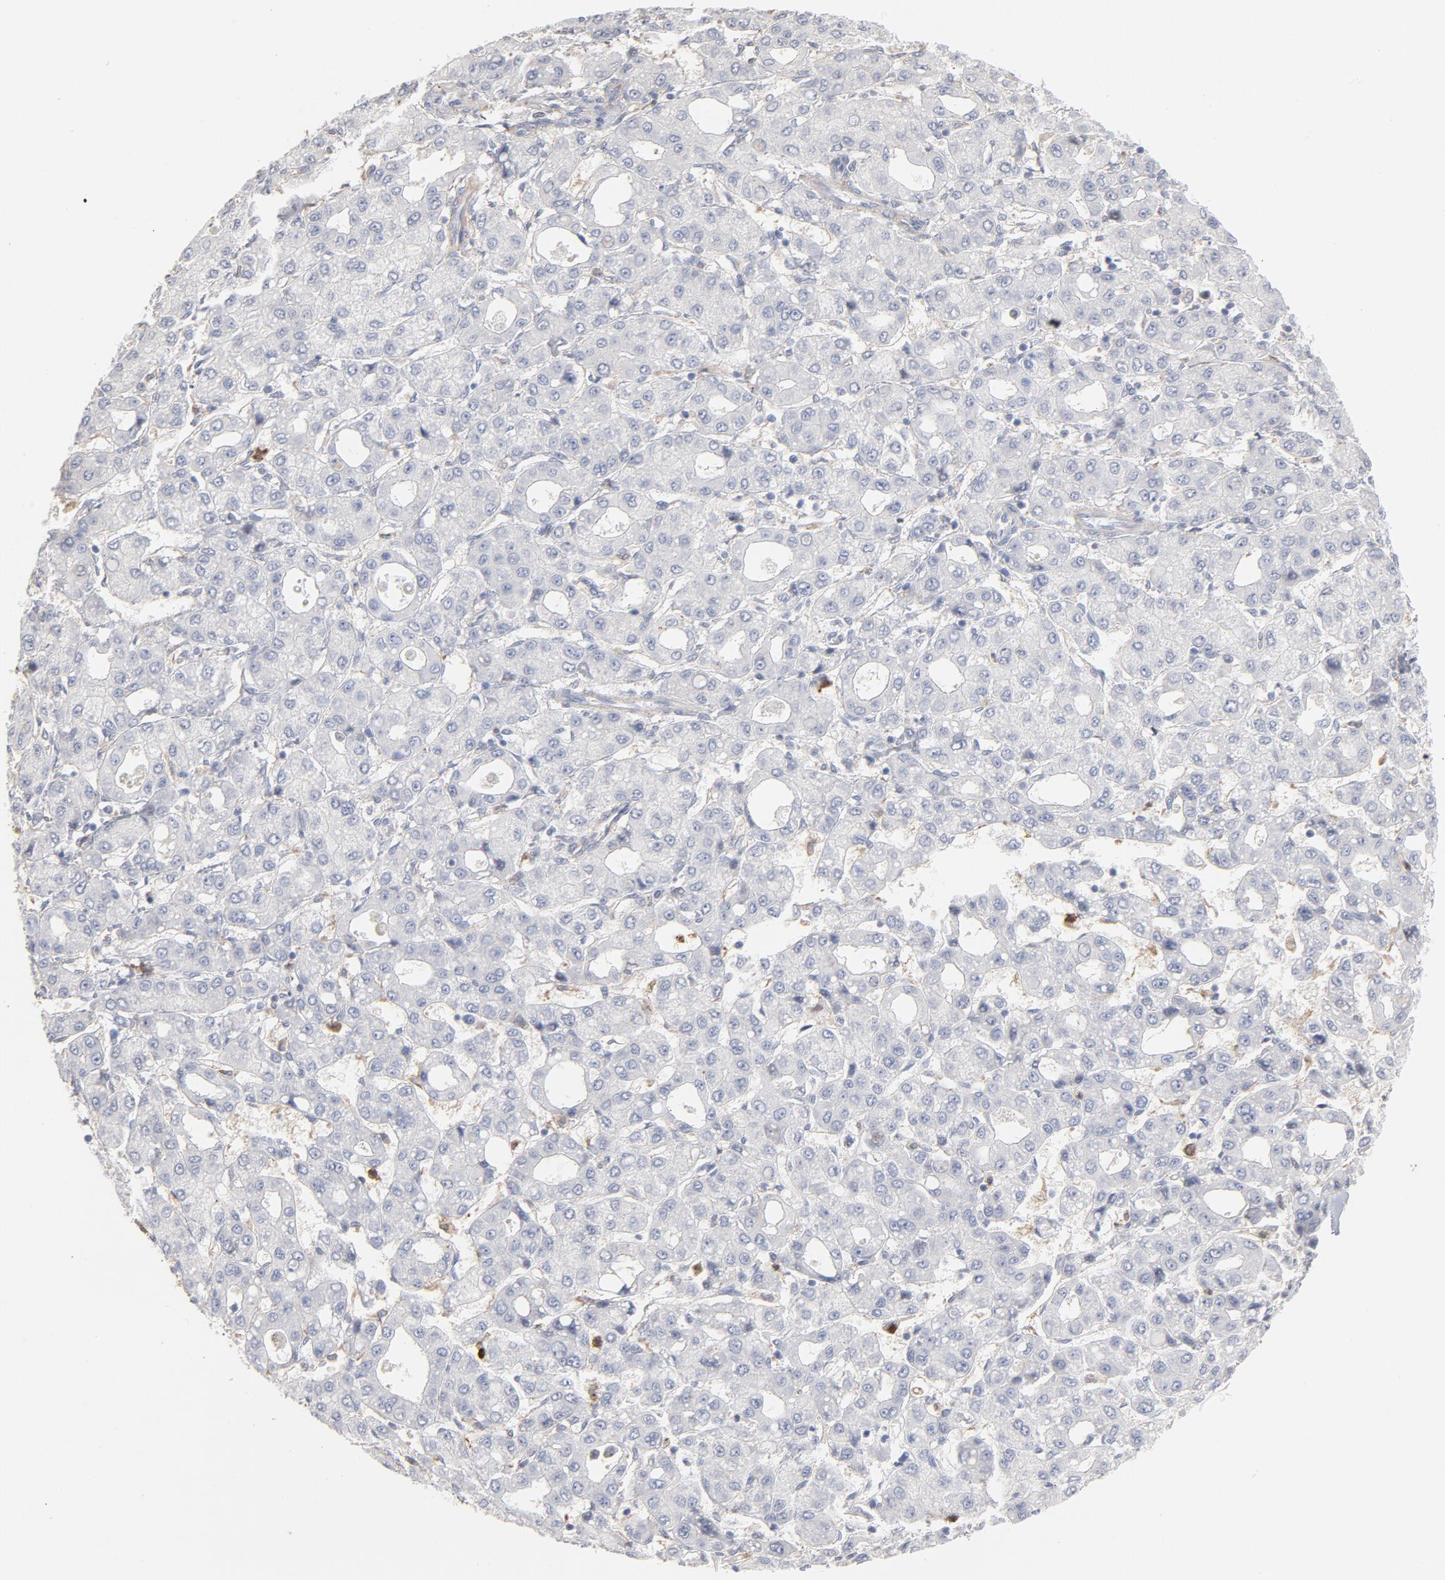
{"staining": {"intensity": "negative", "quantity": "none", "location": "none"}, "tissue": "liver cancer", "cell_type": "Tumor cells", "image_type": "cancer", "snomed": [{"axis": "morphology", "description": "Carcinoma, Hepatocellular, NOS"}, {"axis": "topography", "description": "Liver"}], "caption": "There is no significant positivity in tumor cells of liver cancer.", "gene": "PNMA1", "patient": {"sex": "male", "age": 69}}